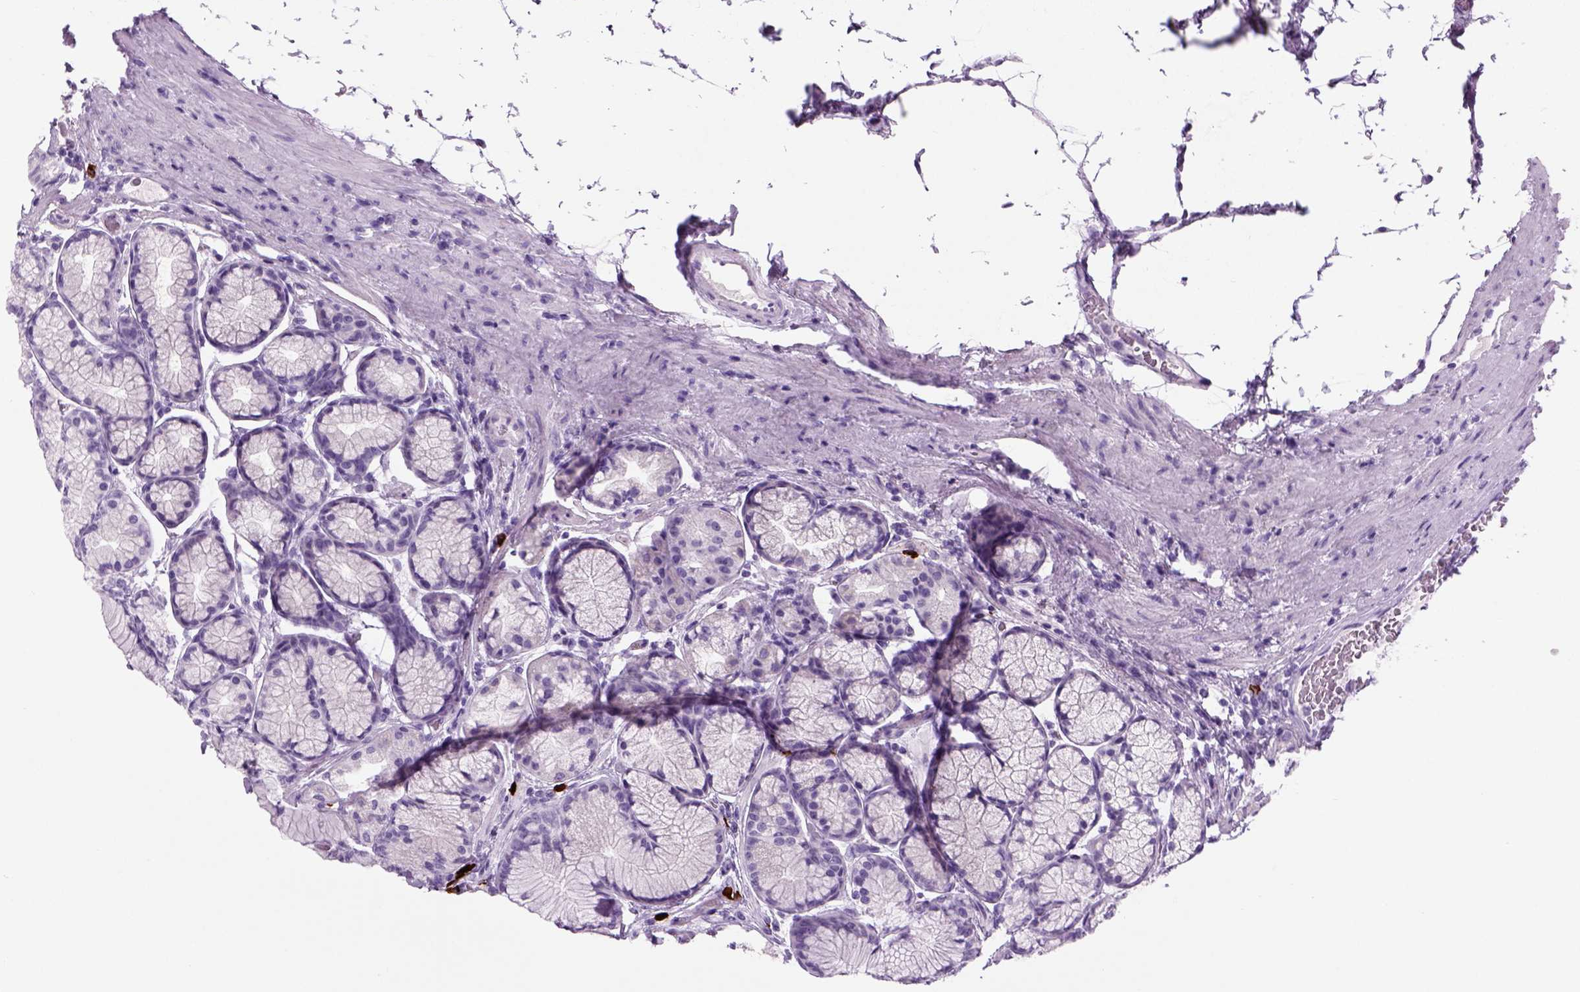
{"staining": {"intensity": "negative", "quantity": "none", "location": "none"}, "tissue": "stomach", "cell_type": "Glandular cells", "image_type": "normal", "snomed": [{"axis": "morphology", "description": "Normal tissue, NOS"}, {"axis": "morphology", "description": "Adenocarcinoma, NOS"}, {"axis": "morphology", "description": "Adenocarcinoma, High grade"}, {"axis": "topography", "description": "Stomach, upper"}, {"axis": "topography", "description": "Stomach"}], "caption": "The photomicrograph shows no staining of glandular cells in benign stomach.", "gene": "MZB1", "patient": {"sex": "female", "age": 65}}